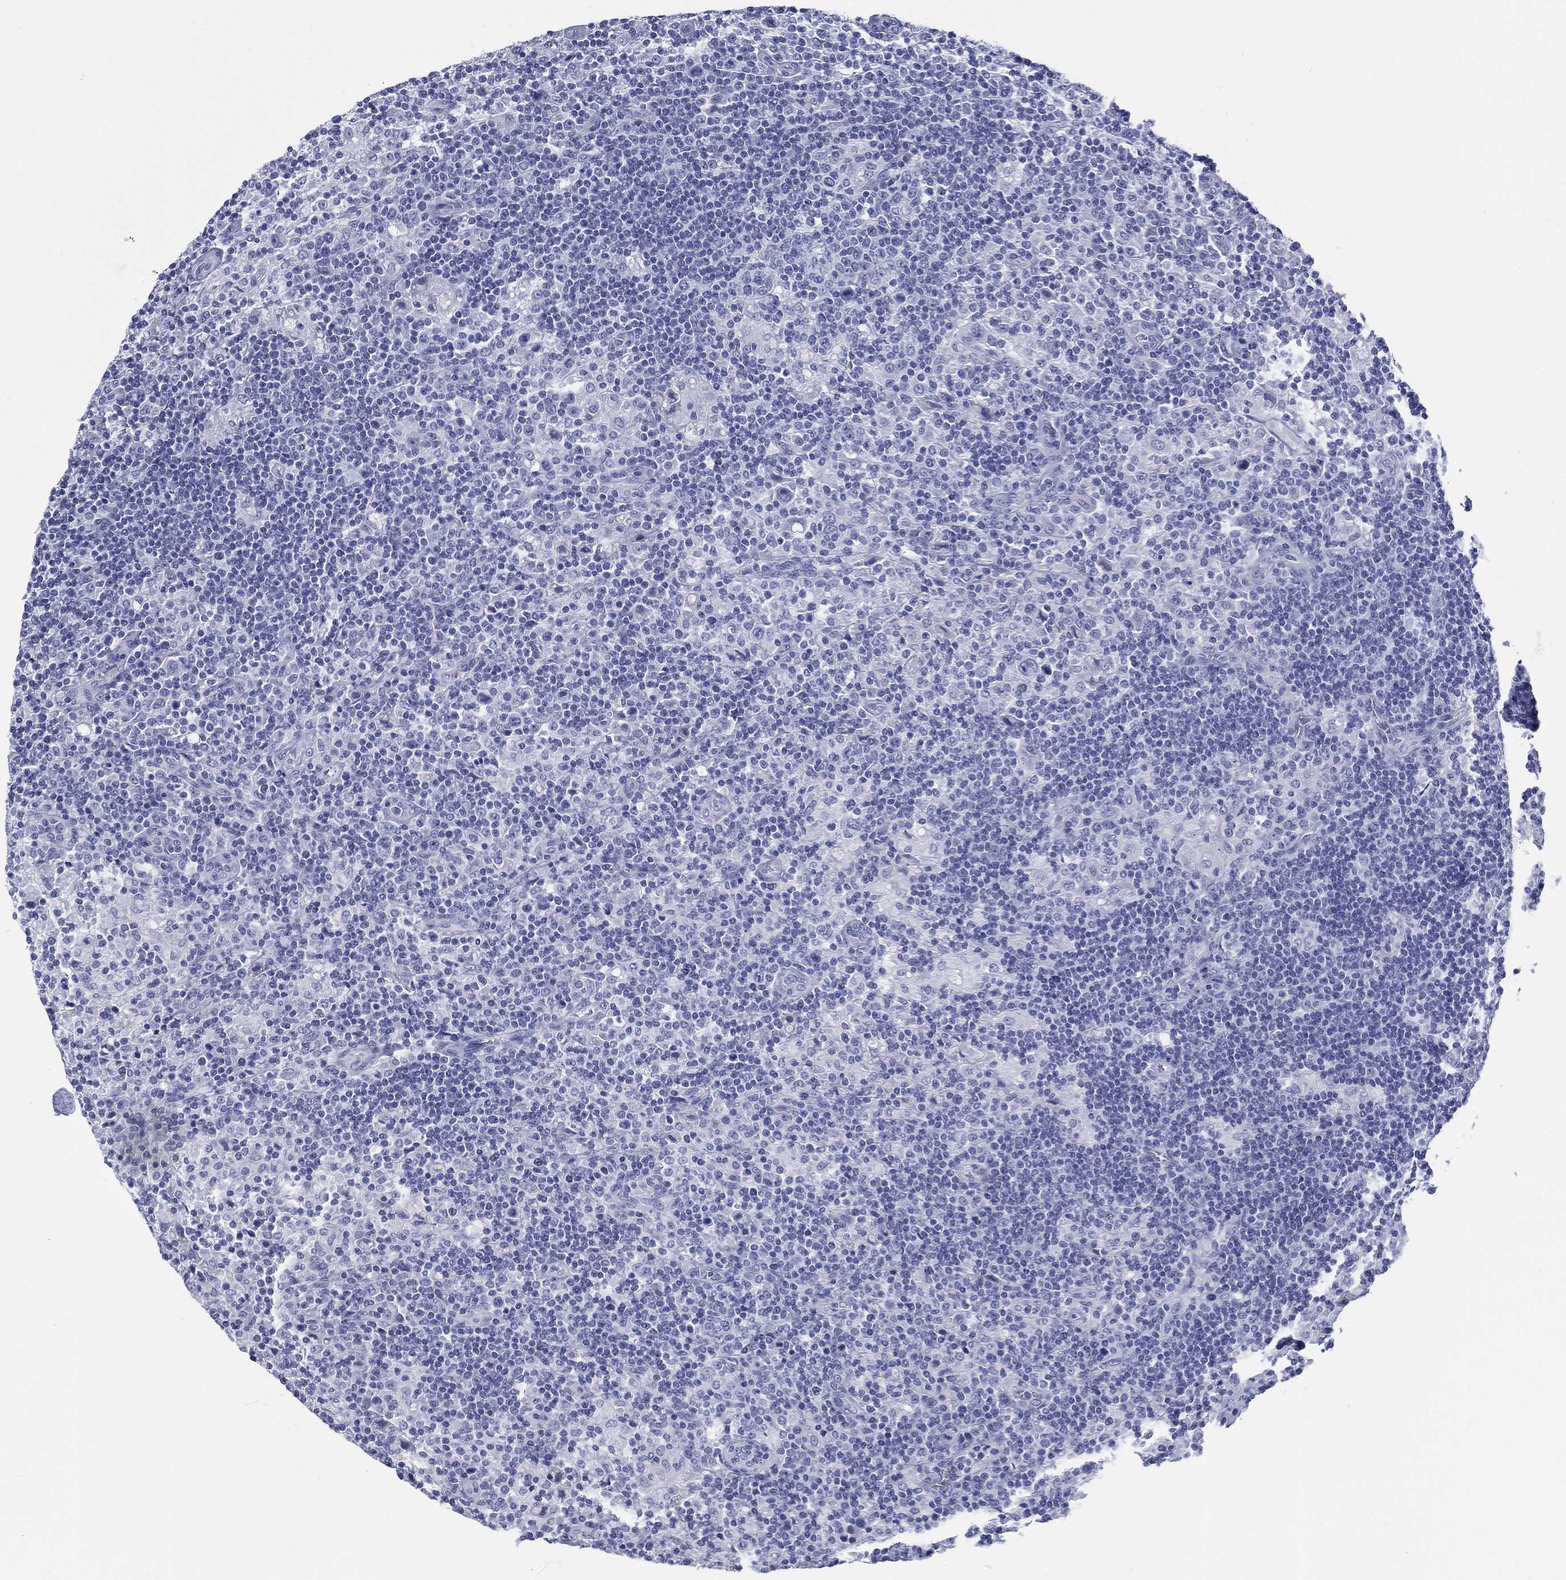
{"staining": {"intensity": "negative", "quantity": "none", "location": "none"}, "tissue": "lymphoma", "cell_type": "Tumor cells", "image_type": "cancer", "snomed": [{"axis": "morphology", "description": "Hodgkin's disease, NOS"}, {"axis": "topography", "description": "Lymph node"}], "caption": "There is no significant positivity in tumor cells of lymphoma. (DAB immunohistochemistry, high magnification).", "gene": "RSPH4A", "patient": {"sex": "male", "age": 70}}